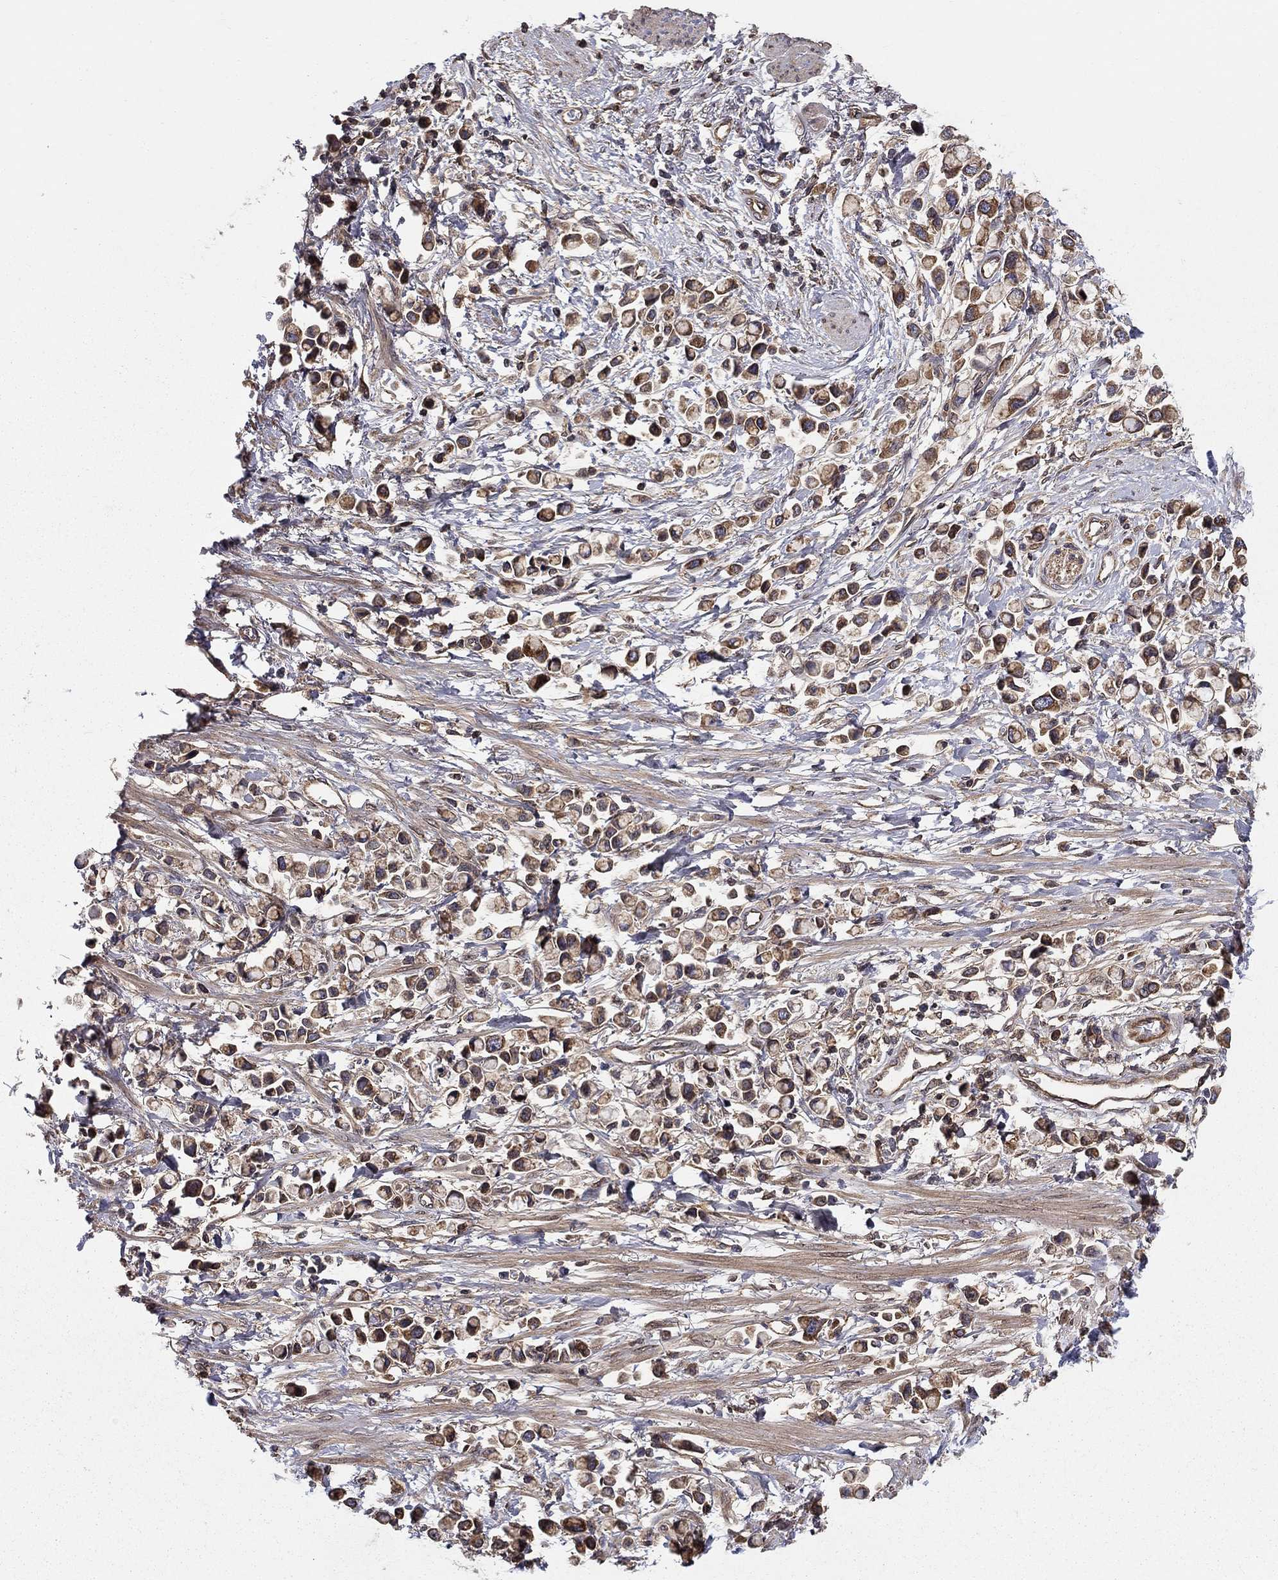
{"staining": {"intensity": "strong", "quantity": "25%-75%", "location": "cytoplasmic/membranous"}, "tissue": "stomach cancer", "cell_type": "Tumor cells", "image_type": "cancer", "snomed": [{"axis": "morphology", "description": "Adenocarcinoma, NOS"}, {"axis": "topography", "description": "Stomach"}], "caption": "Immunohistochemistry (IHC) micrograph of neoplastic tissue: human adenocarcinoma (stomach) stained using immunohistochemistry reveals high levels of strong protein expression localized specifically in the cytoplasmic/membranous of tumor cells, appearing as a cytoplasmic/membranous brown color.", "gene": "BMERB1", "patient": {"sex": "female", "age": 81}}